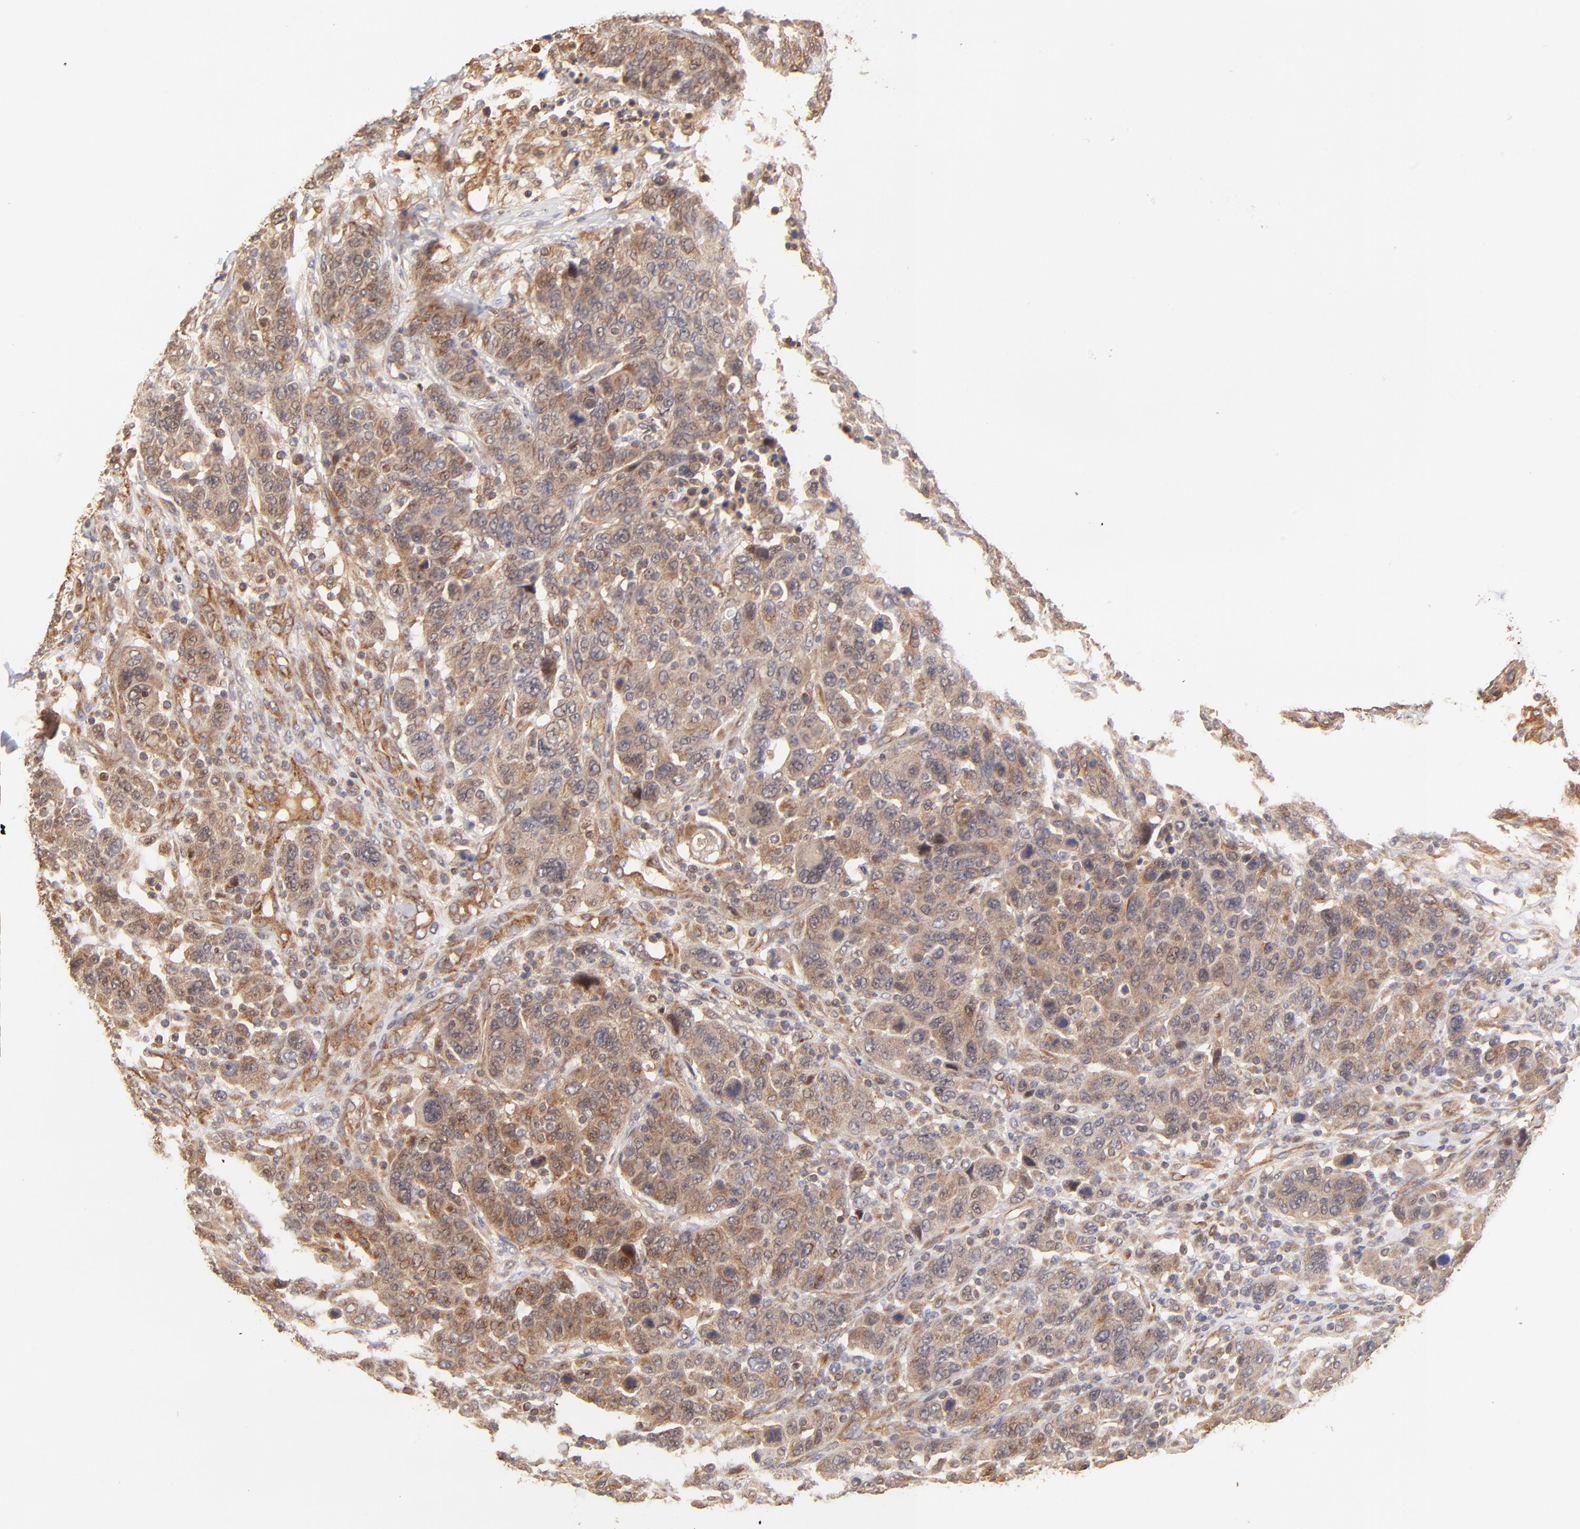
{"staining": {"intensity": "moderate", "quantity": ">75%", "location": "cytoplasmic/membranous"}, "tissue": "breast cancer", "cell_type": "Tumor cells", "image_type": "cancer", "snomed": [{"axis": "morphology", "description": "Duct carcinoma"}, {"axis": "topography", "description": "Breast"}], "caption": "Brown immunohistochemical staining in human breast cancer (intraductal carcinoma) reveals moderate cytoplasmic/membranous staining in approximately >75% of tumor cells. (Stains: DAB in brown, nuclei in blue, Microscopy: brightfield microscopy at high magnification).", "gene": "TNFAIP3", "patient": {"sex": "female", "age": 37}}